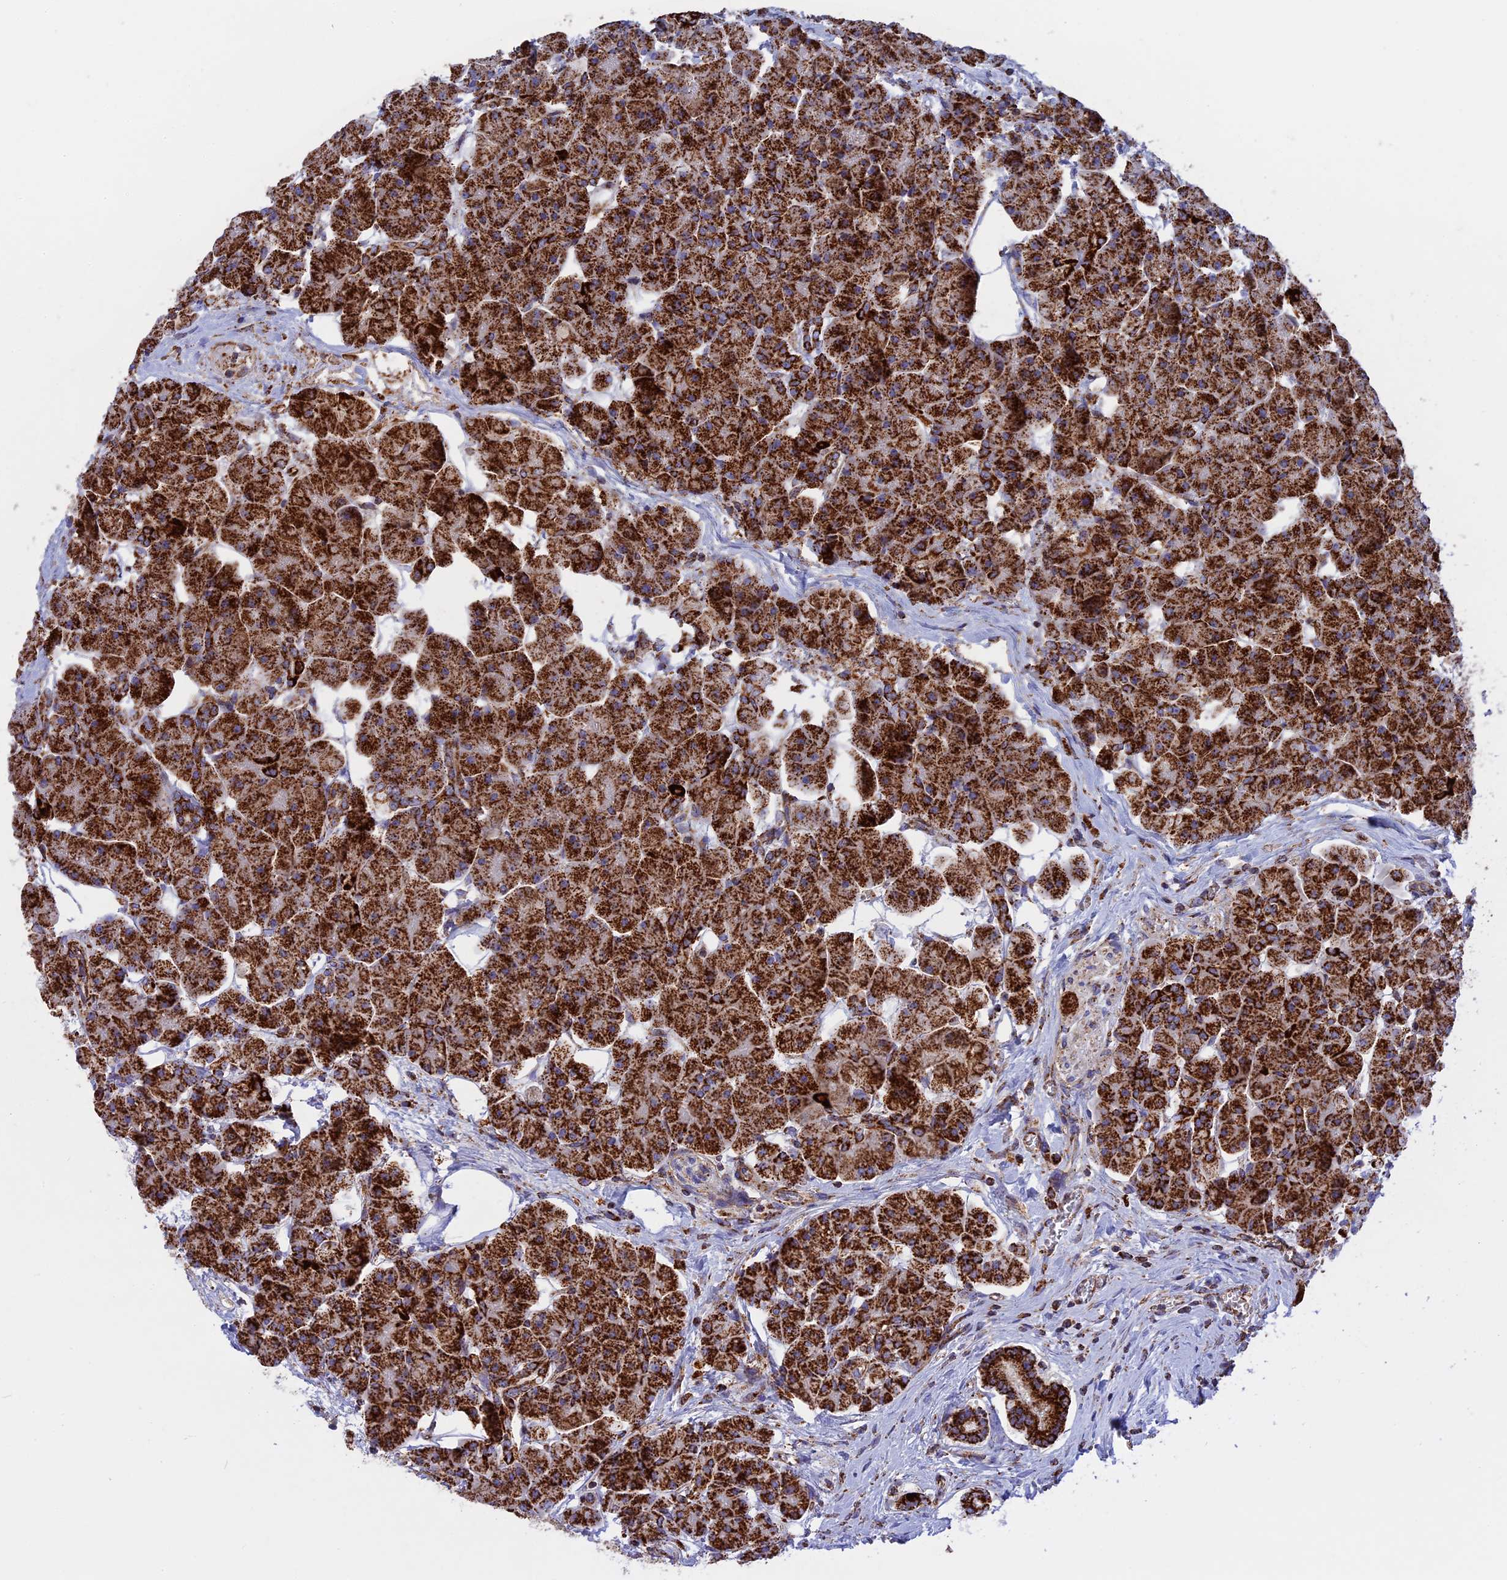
{"staining": {"intensity": "strong", "quantity": ">75%", "location": "cytoplasmic/membranous"}, "tissue": "pancreas", "cell_type": "Exocrine glandular cells", "image_type": "normal", "snomed": [{"axis": "morphology", "description": "Normal tissue, NOS"}, {"axis": "topography", "description": "Pancreas"}], "caption": "The immunohistochemical stain labels strong cytoplasmic/membranous positivity in exocrine glandular cells of benign pancreas.", "gene": "UQCRB", "patient": {"sex": "male", "age": 66}}